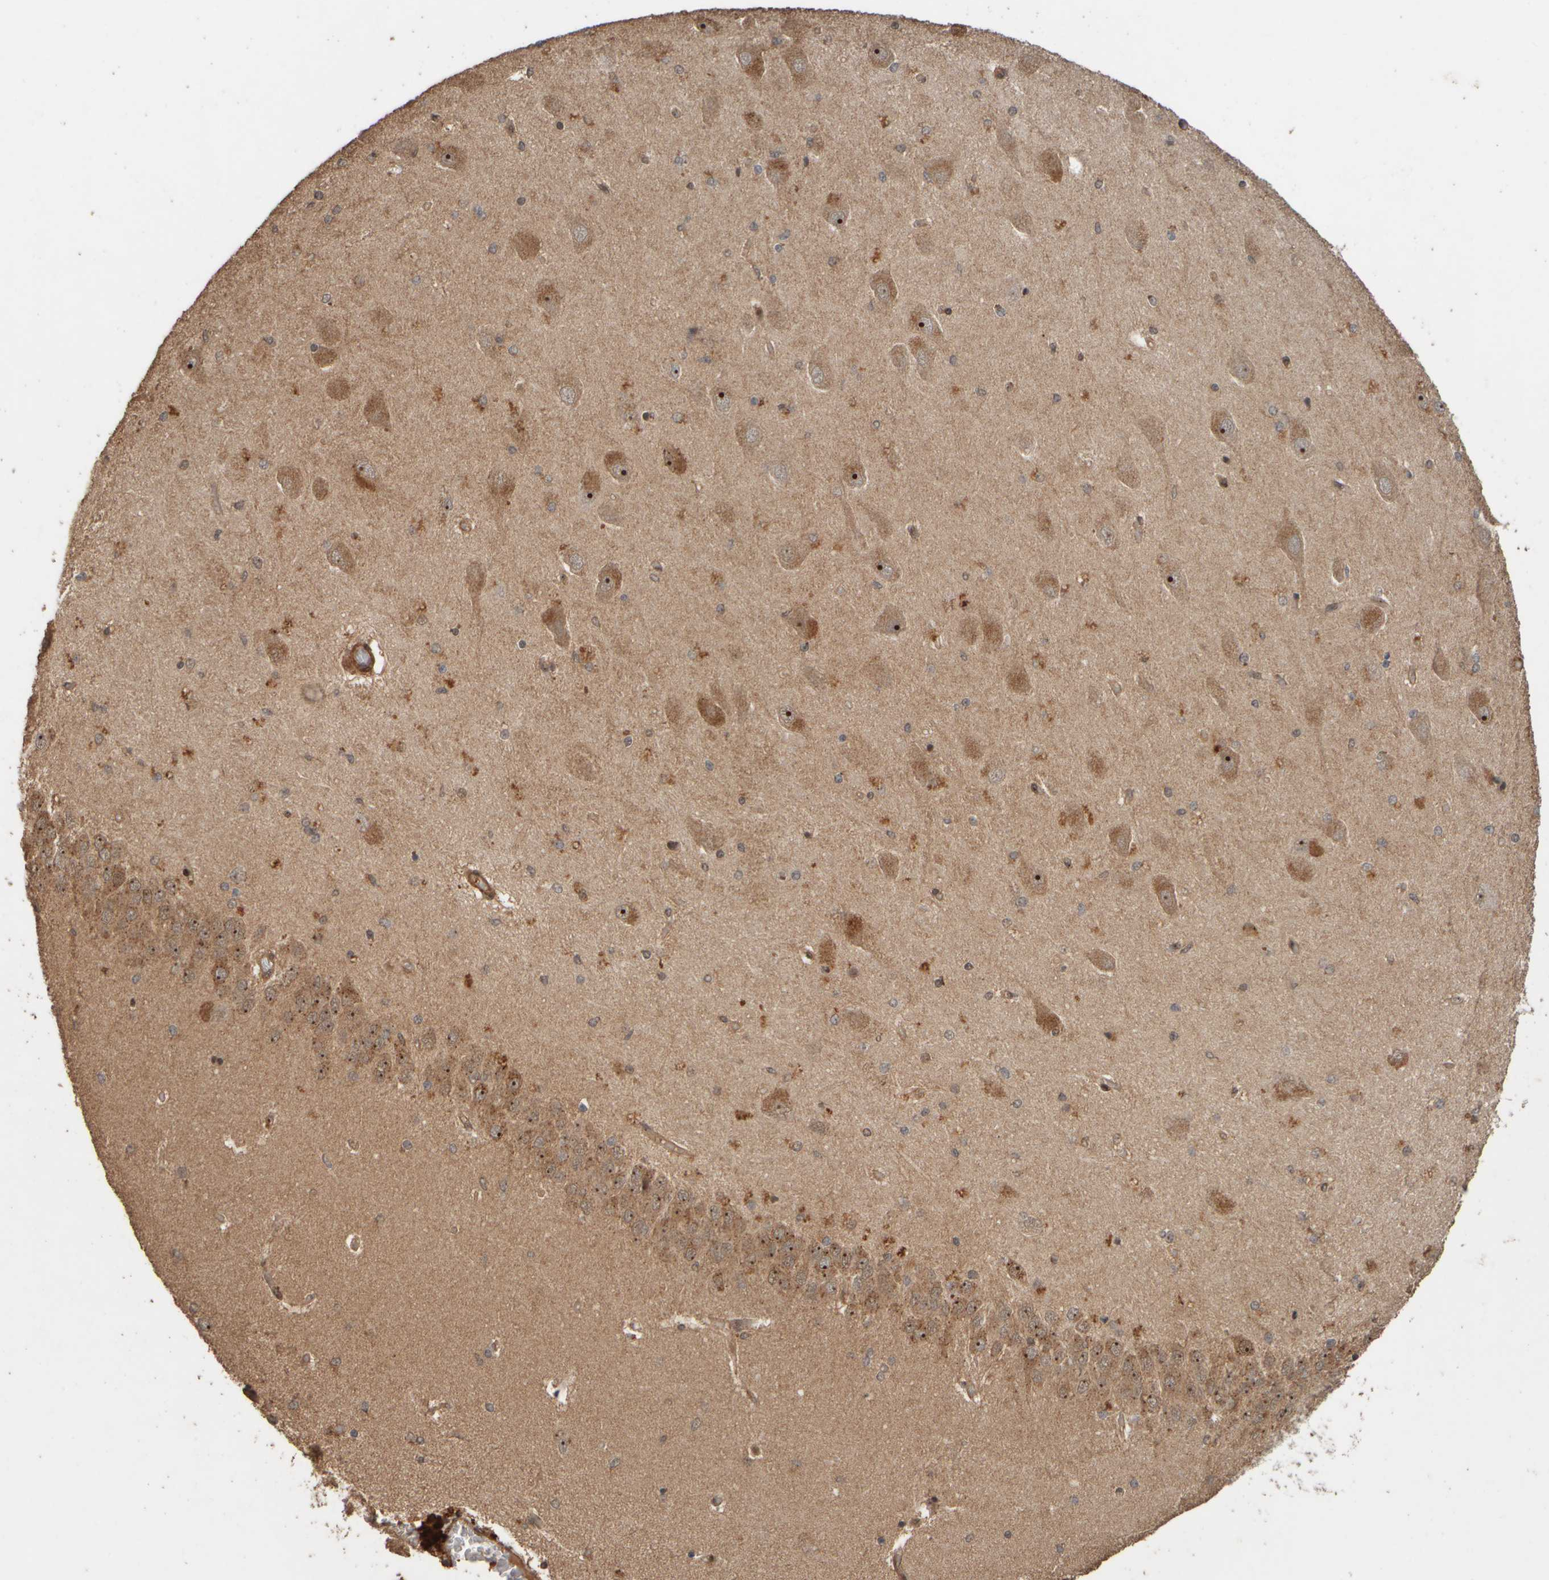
{"staining": {"intensity": "weak", "quantity": ">75%", "location": "cytoplasmic/membranous"}, "tissue": "hippocampus", "cell_type": "Glial cells", "image_type": "normal", "snomed": [{"axis": "morphology", "description": "Normal tissue, NOS"}, {"axis": "topography", "description": "Hippocampus"}], "caption": "This histopathology image displays unremarkable hippocampus stained with immunohistochemistry (IHC) to label a protein in brown. The cytoplasmic/membranous of glial cells show weak positivity for the protein. Nuclei are counter-stained blue.", "gene": "SPHK1", "patient": {"sex": "female", "age": 54}}